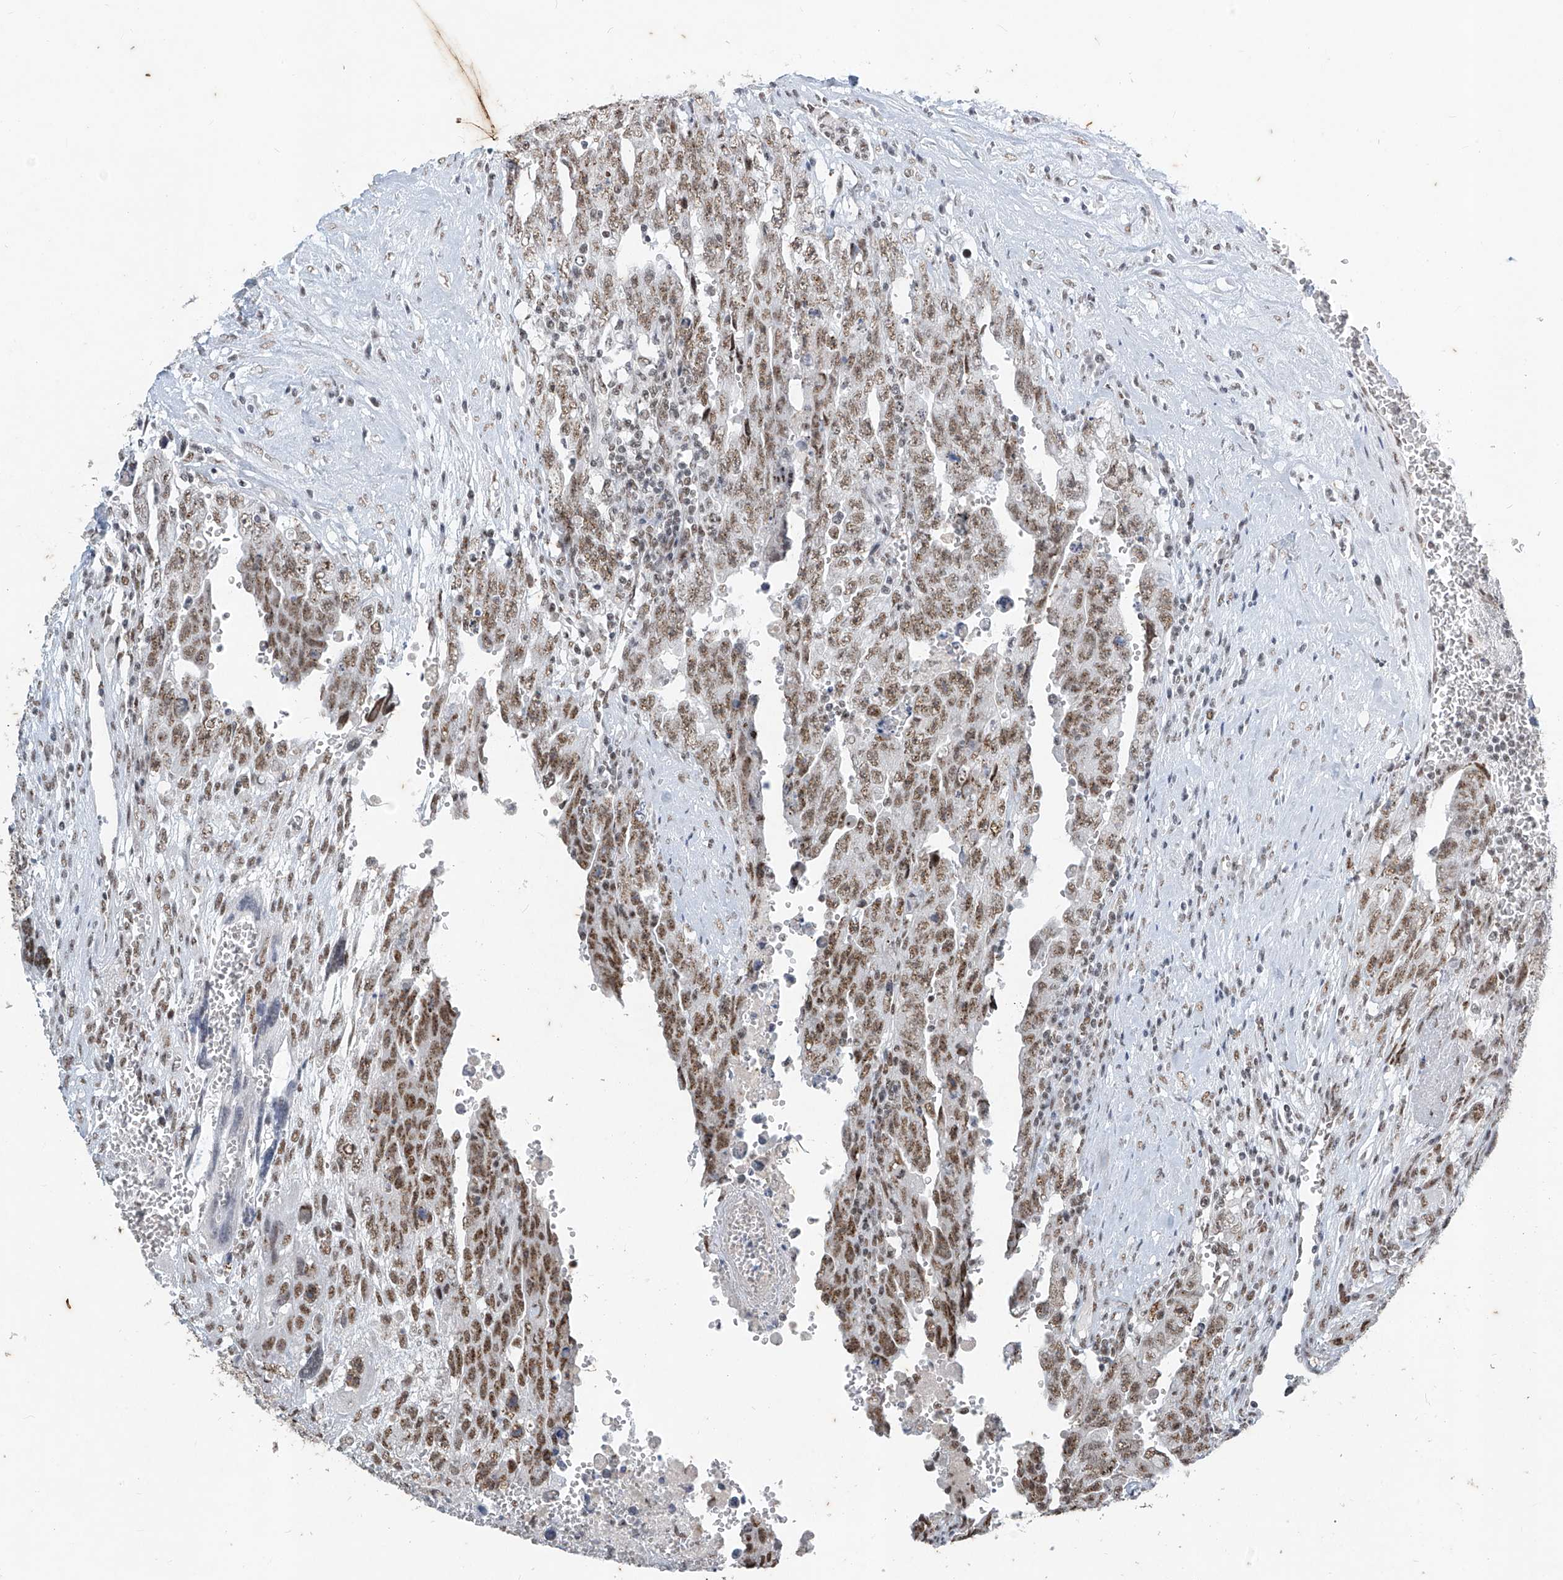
{"staining": {"intensity": "moderate", "quantity": ">75%", "location": "nuclear"}, "tissue": "testis cancer", "cell_type": "Tumor cells", "image_type": "cancer", "snomed": [{"axis": "morphology", "description": "Carcinoma, Embryonal, NOS"}, {"axis": "topography", "description": "Testis"}], "caption": "Approximately >75% of tumor cells in testis embryonal carcinoma show moderate nuclear protein expression as visualized by brown immunohistochemical staining.", "gene": "TFEC", "patient": {"sex": "male", "age": 28}}